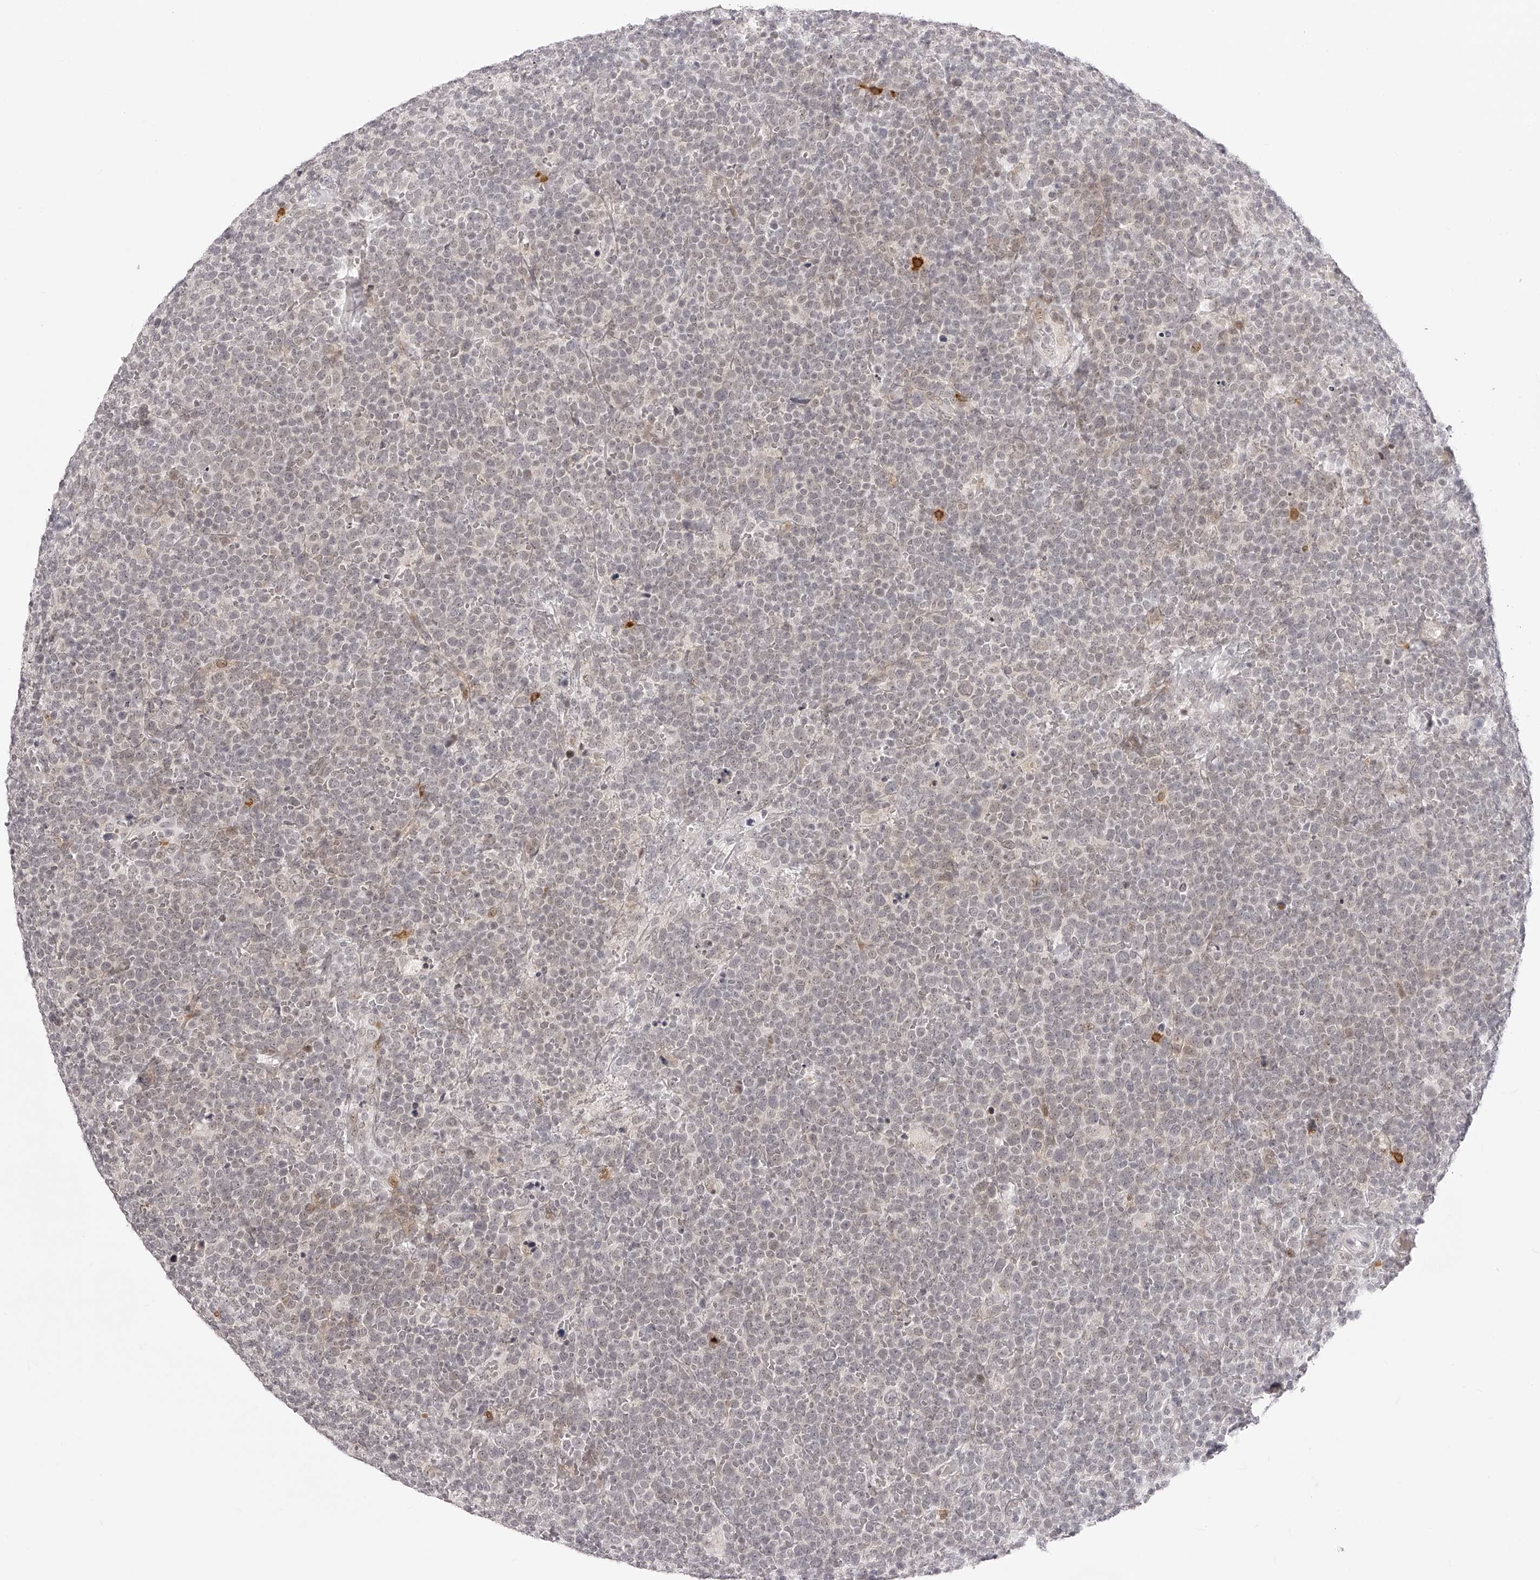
{"staining": {"intensity": "weak", "quantity": "25%-75%", "location": "nuclear"}, "tissue": "lymphoma", "cell_type": "Tumor cells", "image_type": "cancer", "snomed": [{"axis": "morphology", "description": "Malignant lymphoma, non-Hodgkin's type, High grade"}, {"axis": "topography", "description": "Lymph node"}], "caption": "Protein staining by immunohistochemistry (IHC) exhibits weak nuclear positivity in approximately 25%-75% of tumor cells in lymphoma.", "gene": "PLEKHG1", "patient": {"sex": "male", "age": 61}}